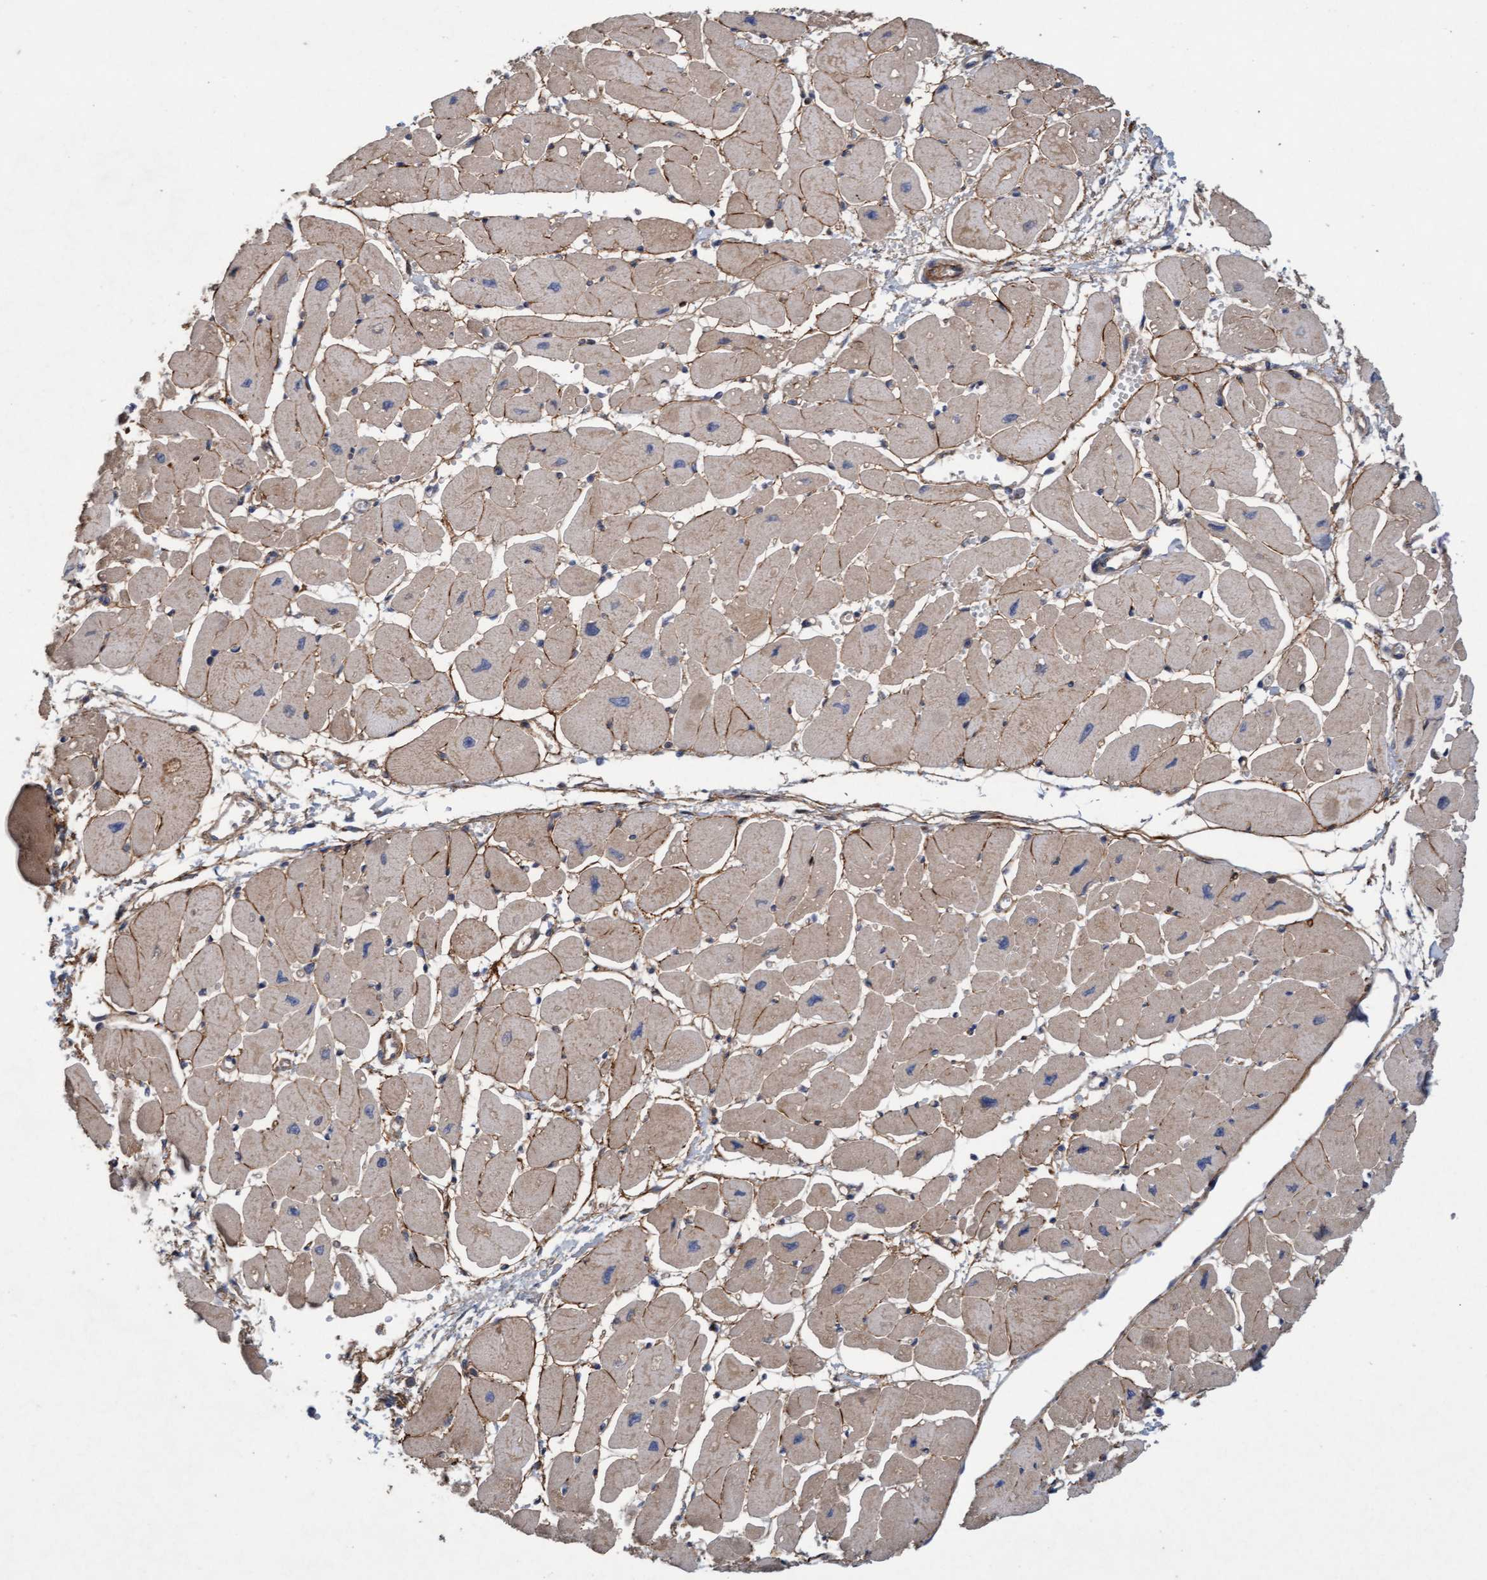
{"staining": {"intensity": "moderate", "quantity": ">75%", "location": "cytoplasmic/membranous"}, "tissue": "heart muscle", "cell_type": "Cardiomyocytes", "image_type": "normal", "snomed": [{"axis": "morphology", "description": "Normal tissue, NOS"}, {"axis": "topography", "description": "Heart"}], "caption": "About >75% of cardiomyocytes in unremarkable human heart muscle demonstrate moderate cytoplasmic/membranous protein positivity as visualized by brown immunohistochemical staining.", "gene": "DDHD2", "patient": {"sex": "female", "age": 54}}